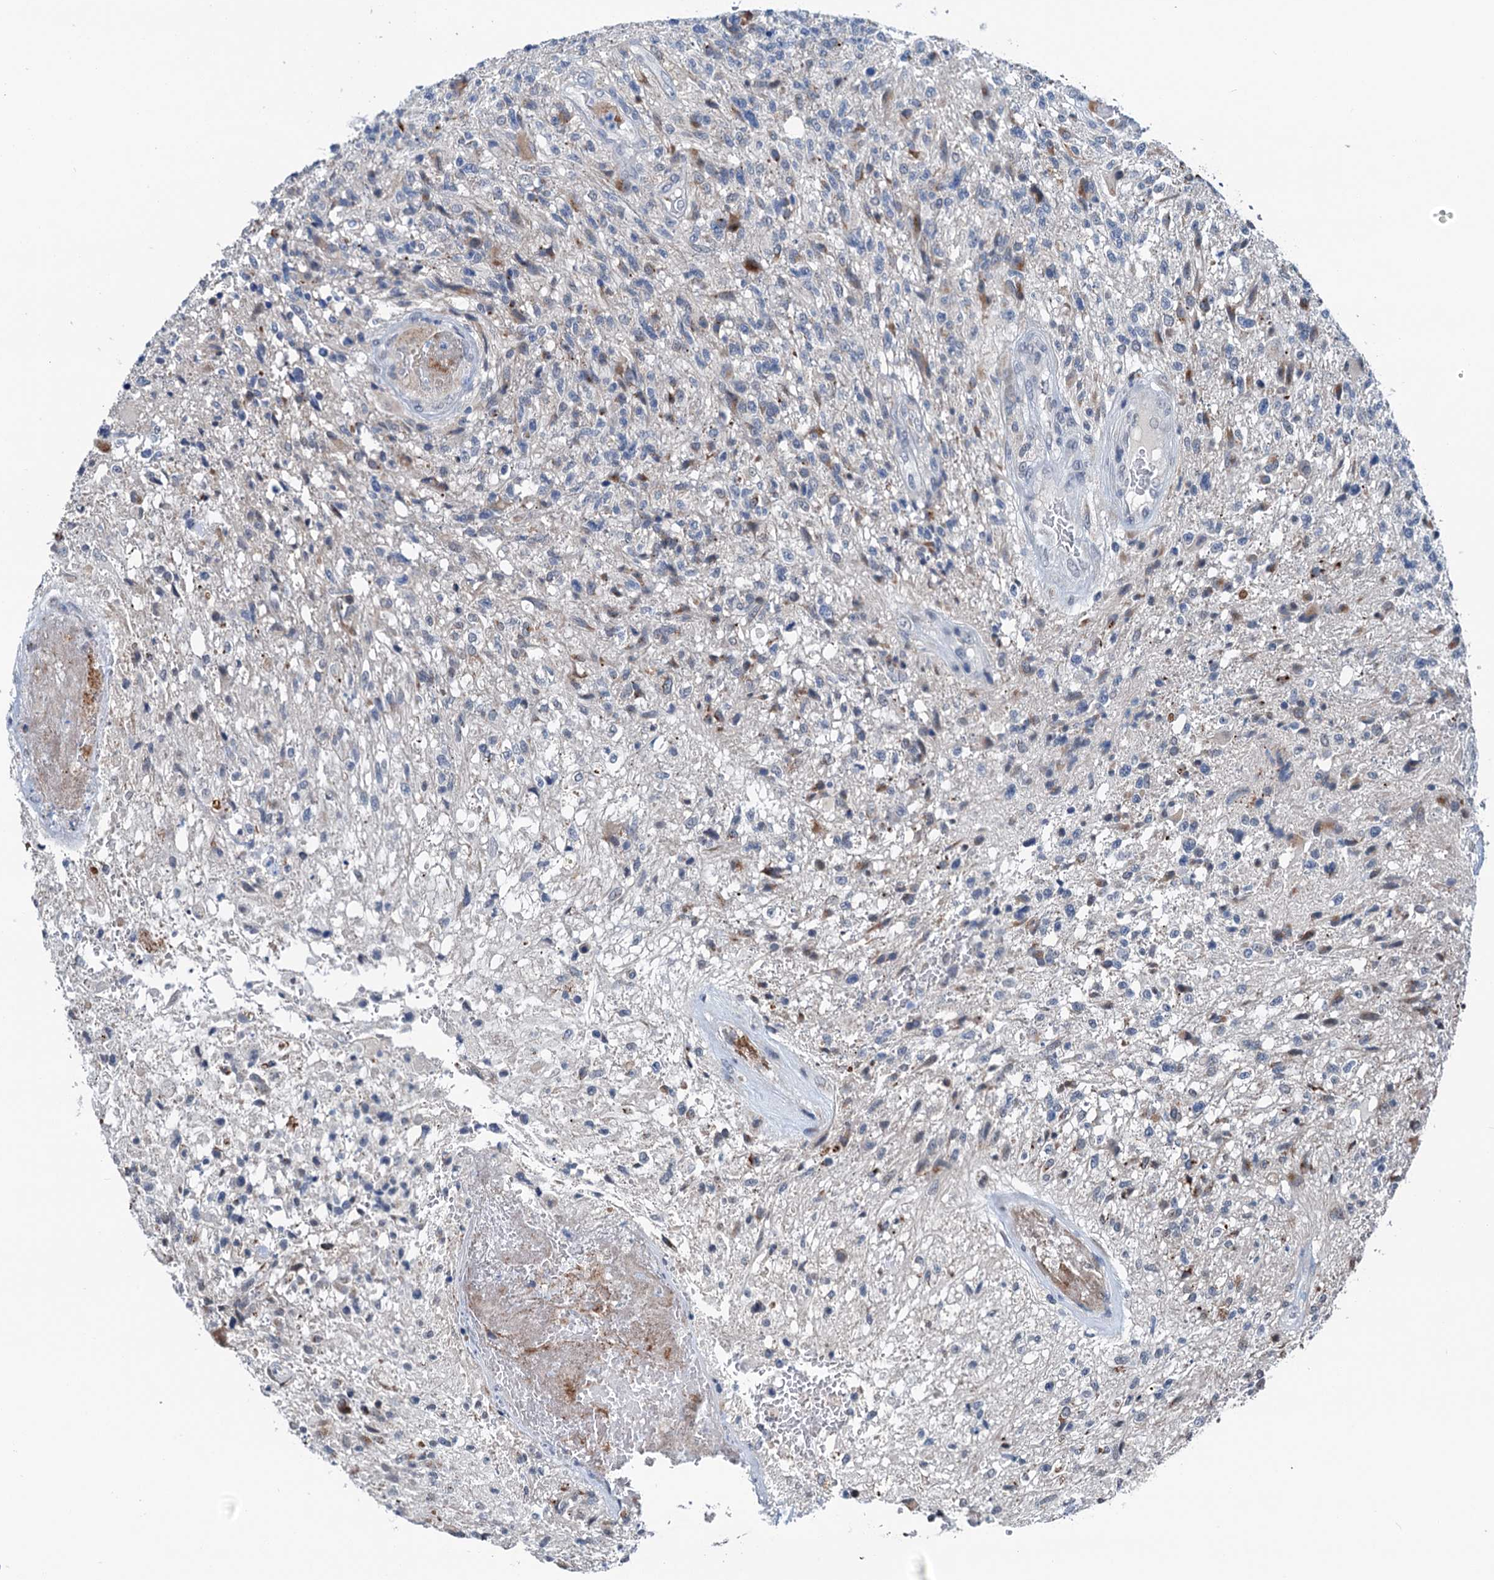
{"staining": {"intensity": "negative", "quantity": "none", "location": "none"}, "tissue": "glioma", "cell_type": "Tumor cells", "image_type": "cancer", "snomed": [{"axis": "morphology", "description": "Glioma, malignant, High grade"}, {"axis": "topography", "description": "Brain"}], "caption": "A histopathology image of malignant high-grade glioma stained for a protein displays no brown staining in tumor cells. (DAB IHC with hematoxylin counter stain).", "gene": "SHLD1", "patient": {"sex": "male", "age": 56}}